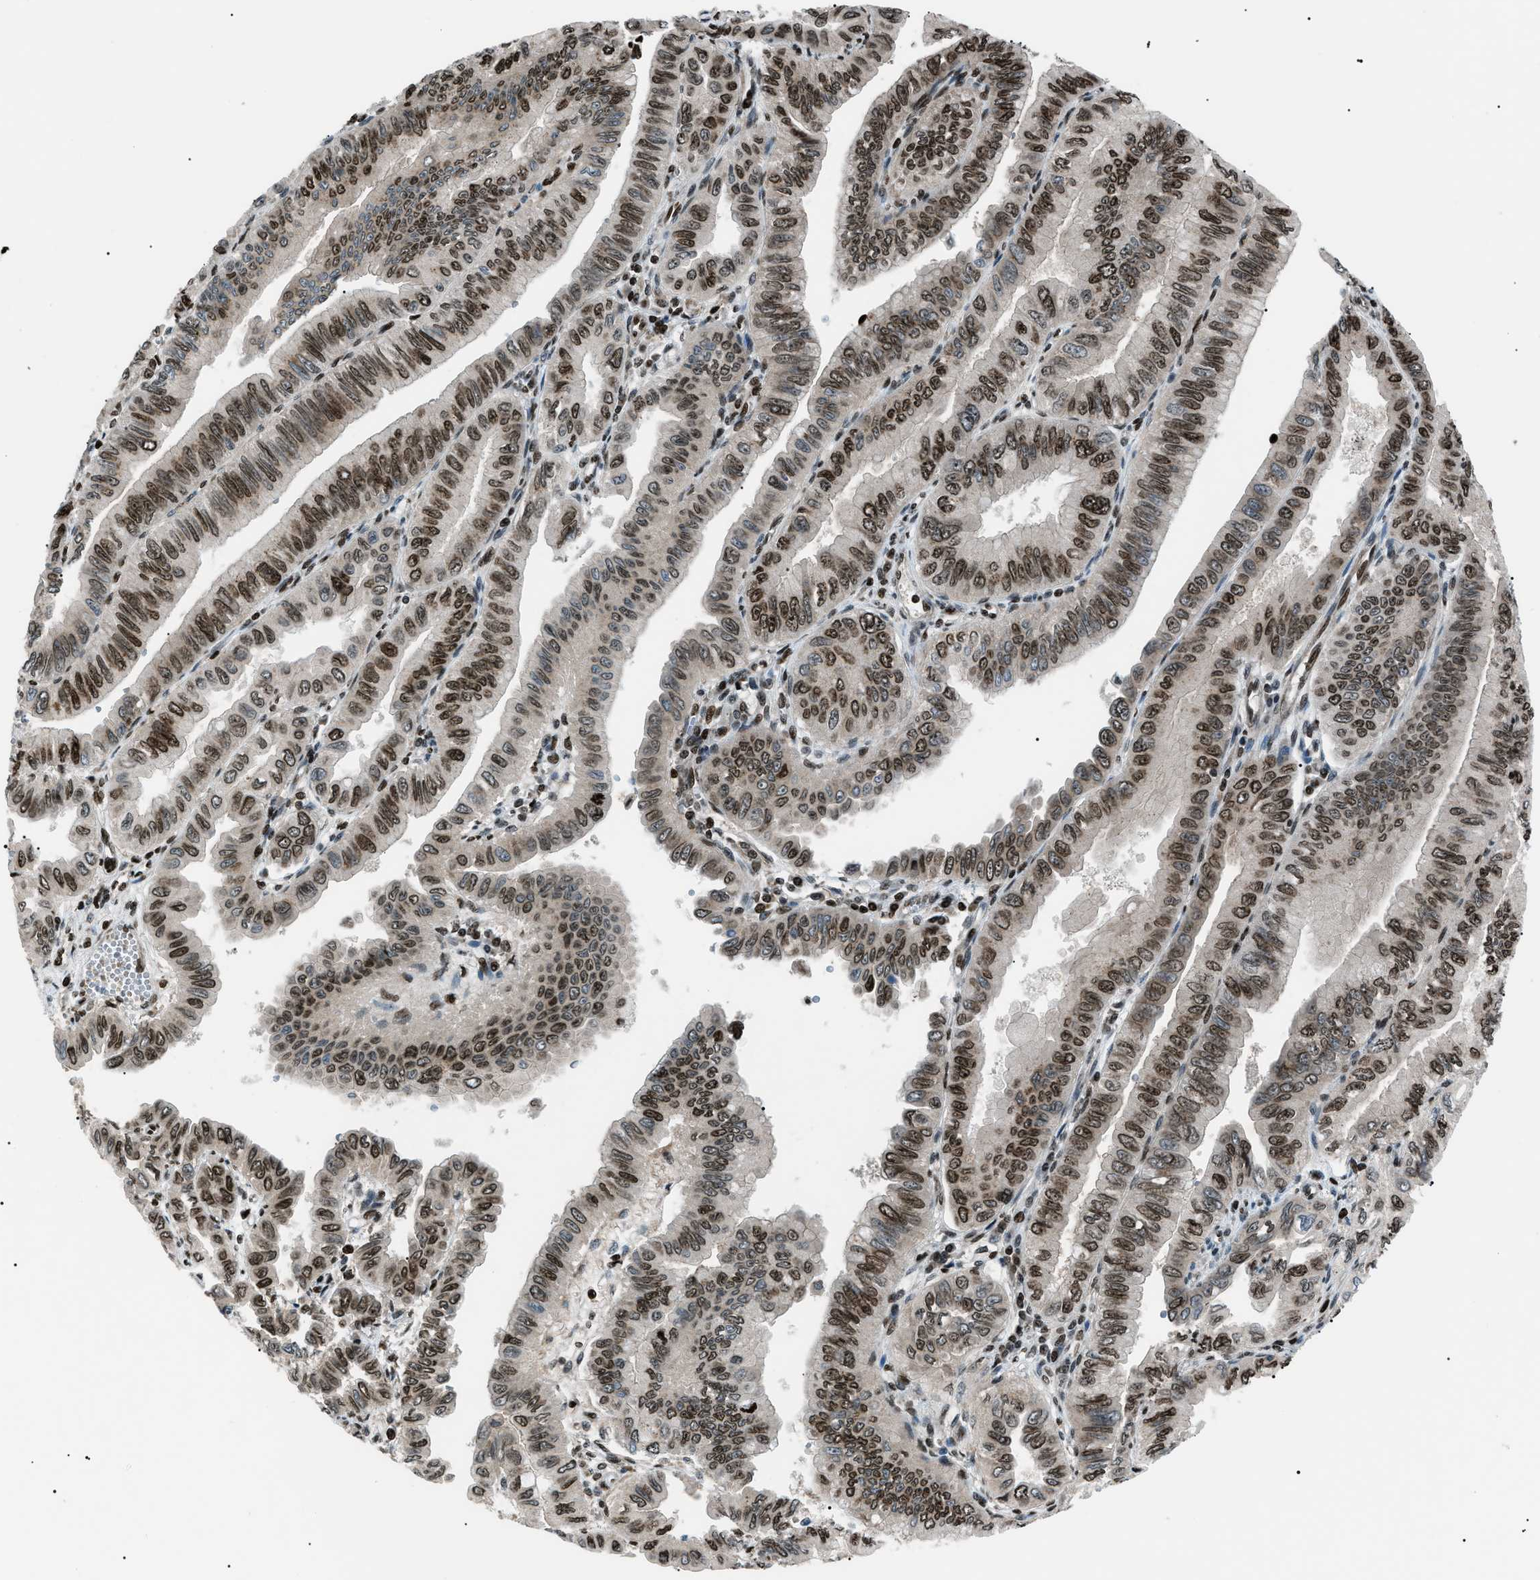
{"staining": {"intensity": "moderate", "quantity": ">75%", "location": "nuclear"}, "tissue": "pancreatic cancer", "cell_type": "Tumor cells", "image_type": "cancer", "snomed": [{"axis": "morphology", "description": "Normal tissue, NOS"}, {"axis": "topography", "description": "Lymph node"}], "caption": "High-power microscopy captured an immunohistochemistry photomicrograph of pancreatic cancer, revealing moderate nuclear staining in approximately >75% of tumor cells.", "gene": "PRKX", "patient": {"sex": "male", "age": 50}}